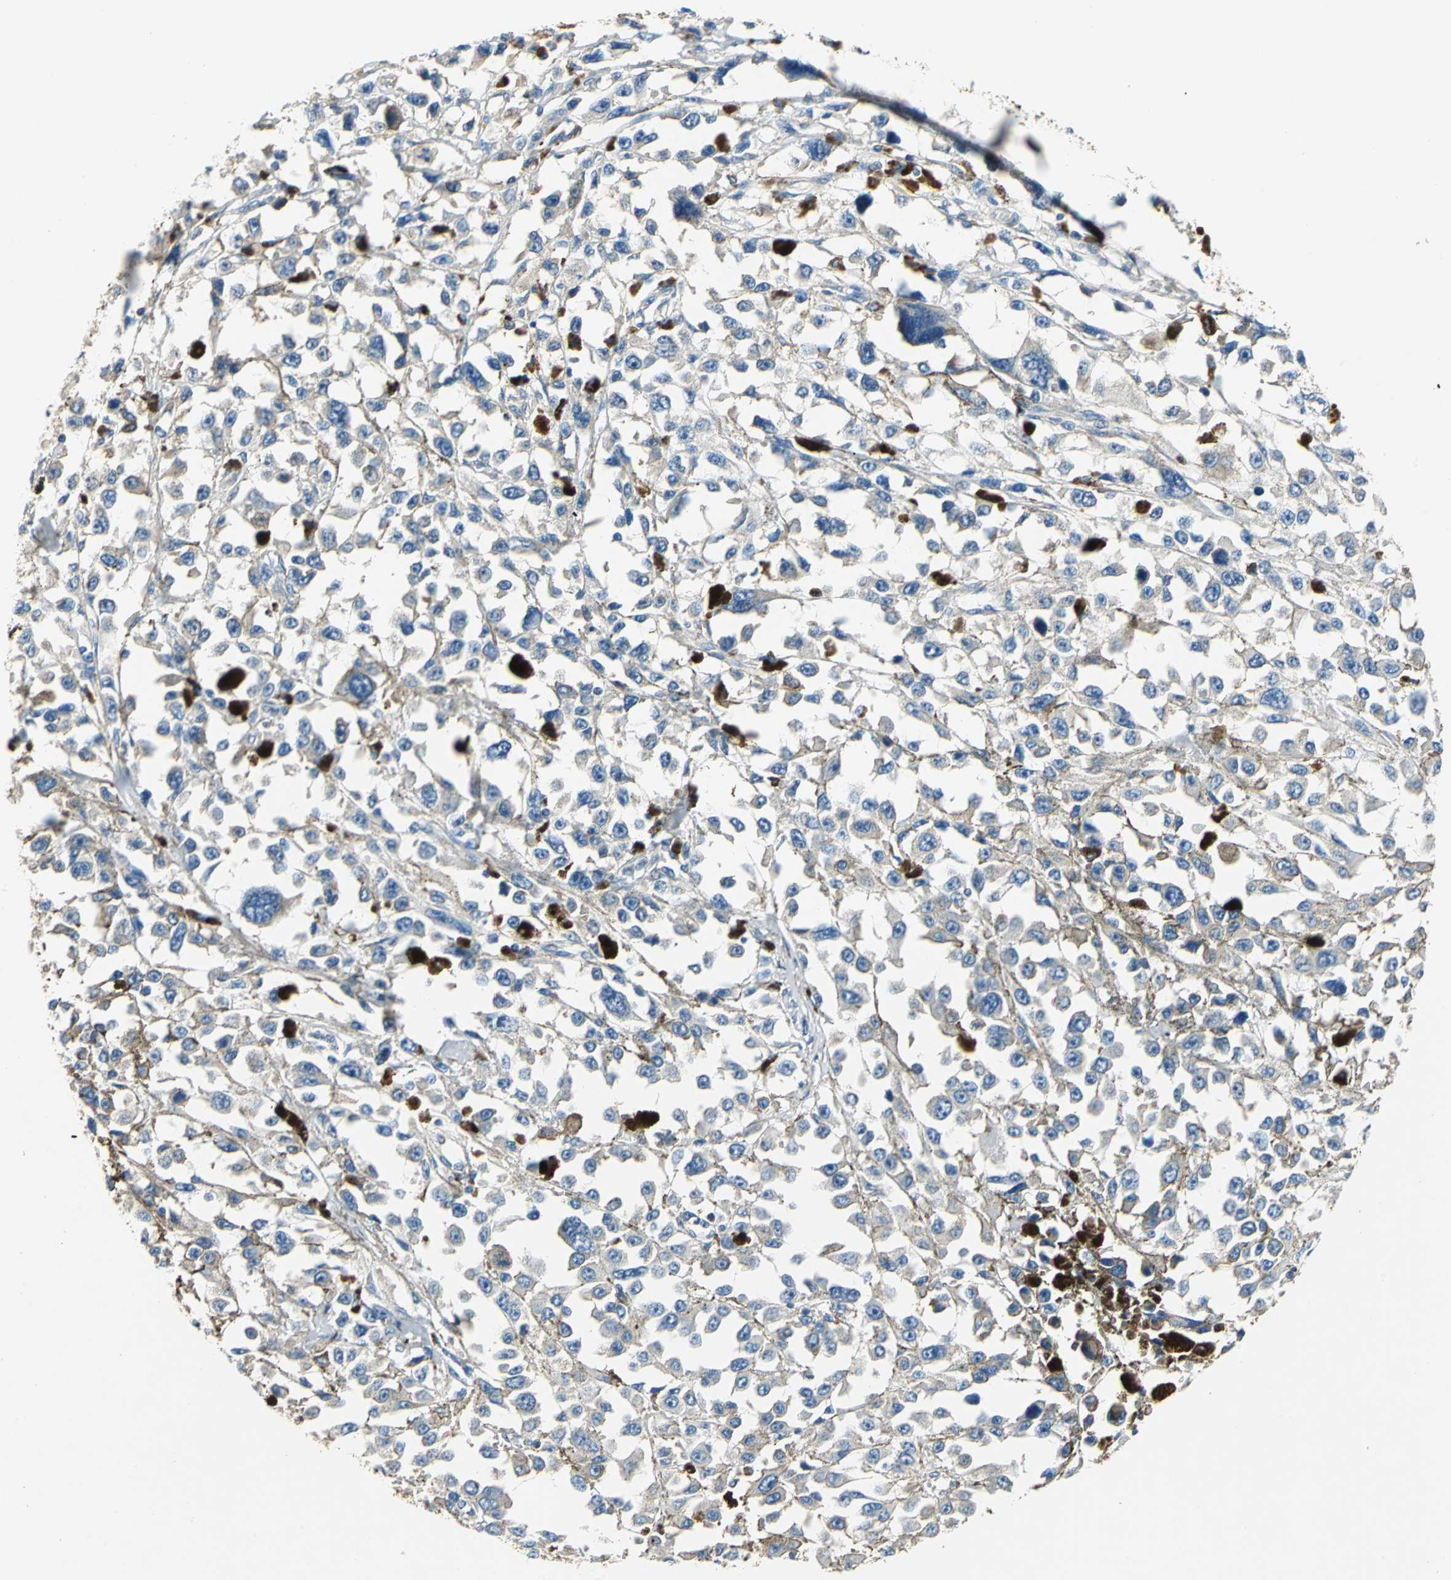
{"staining": {"intensity": "weak", "quantity": "25%-75%", "location": "cytoplasmic/membranous"}, "tissue": "melanoma", "cell_type": "Tumor cells", "image_type": "cancer", "snomed": [{"axis": "morphology", "description": "Malignant melanoma, Metastatic site"}, {"axis": "topography", "description": "Lymph node"}], "caption": "Malignant melanoma (metastatic site) stained with a brown dye displays weak cytoplasmic/membranous positive expression in approximately 25%-75% of tumor cells.", "gene": "DDX3Y", "patient": {"sex": "male", "age": 59}}